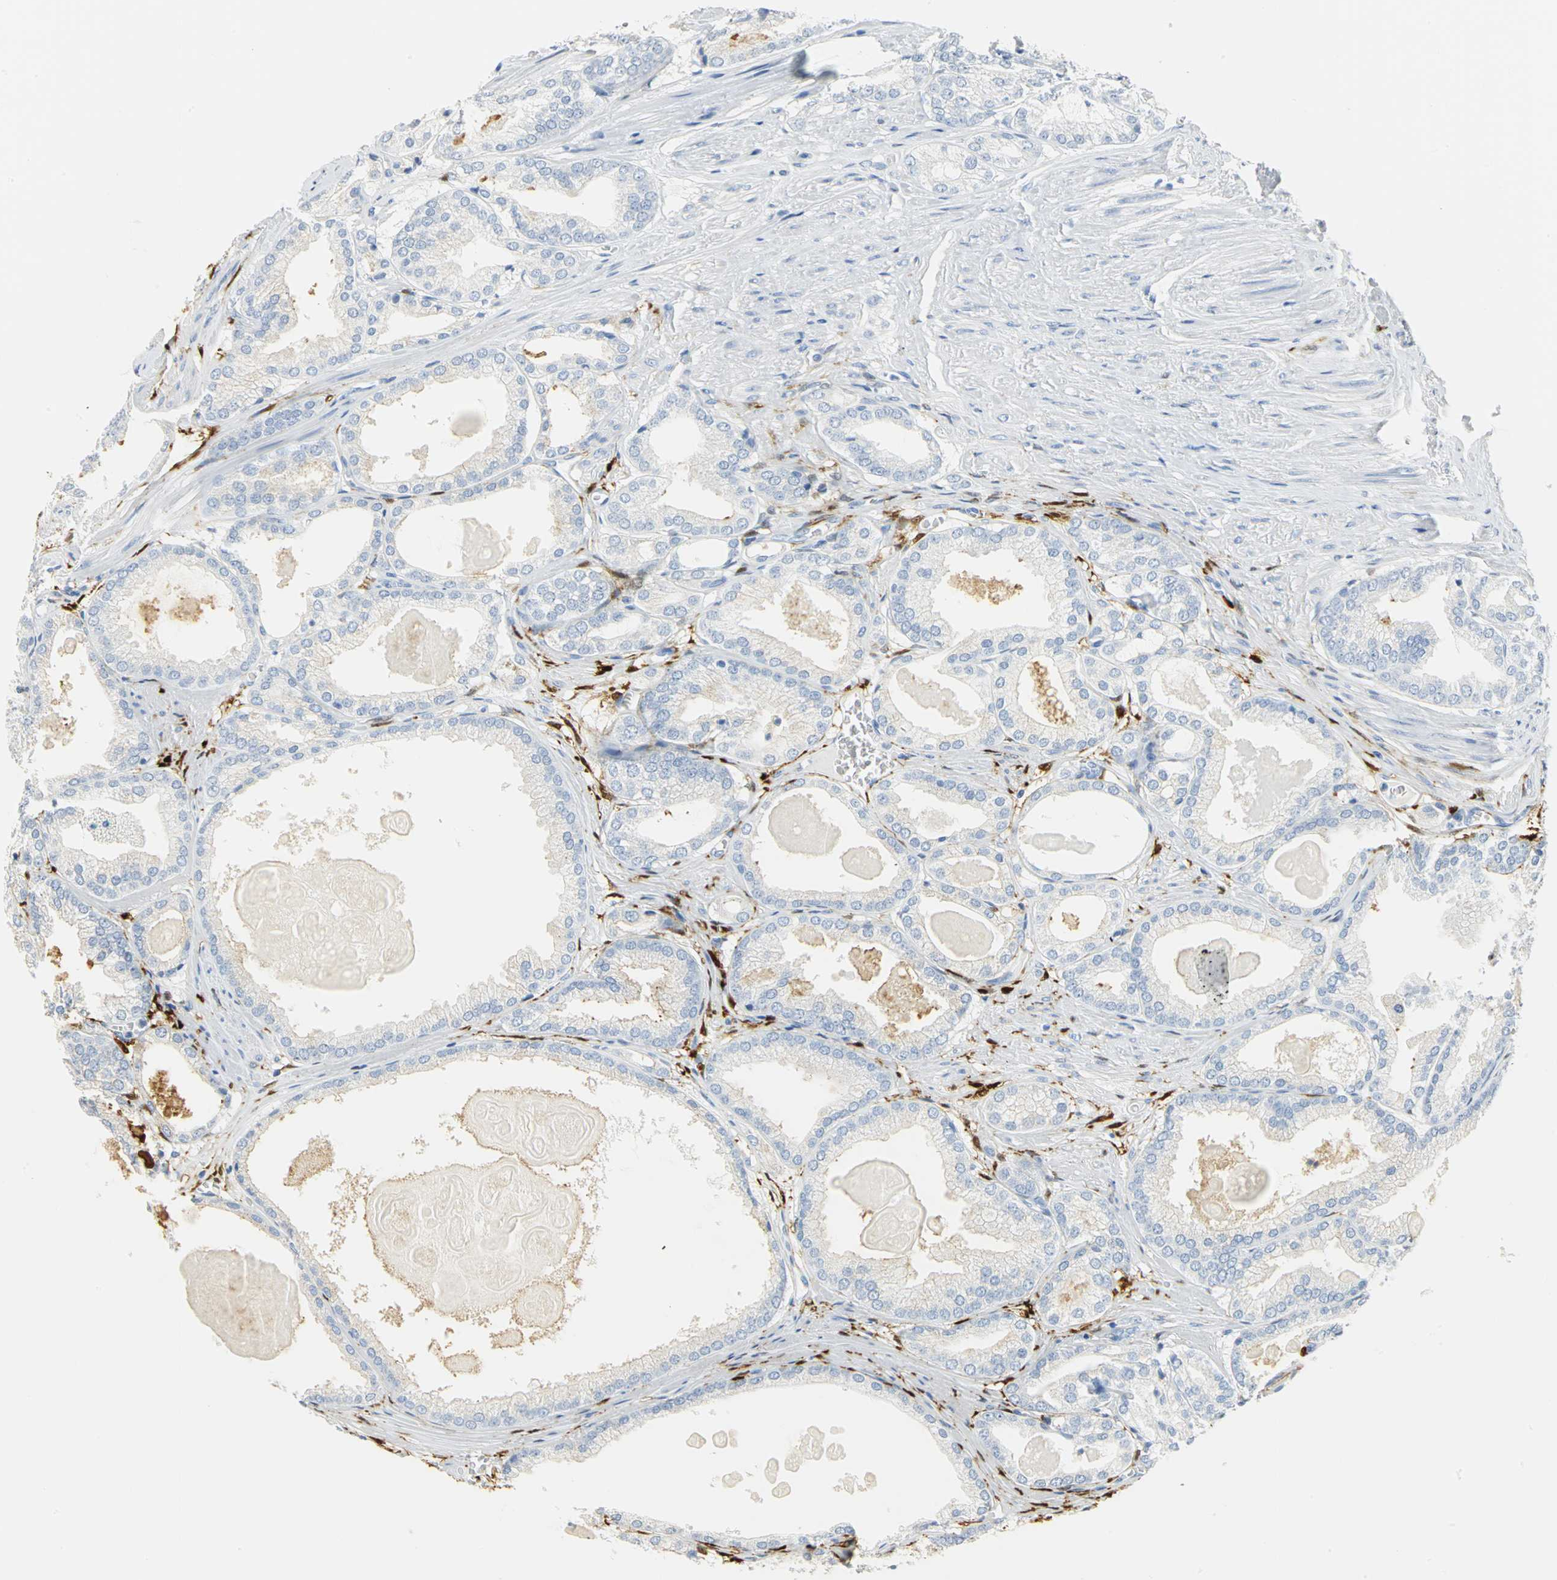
{"staining": {"intensity": "weak", "quantity": "<25%", "location": "cytoplasmic/membranous"}, "tissue": "prostate cancer", "cell_type": "Tumor cells", "image_type": "cancer", "snomed": [{"axis": "morphology", "description": "Adenocarcinoma, High grade"}, {"axis": "topography", "description": "Prostate"}], "caption": "High magnification brightfield microscopy of prostate cancer stained with DAB (brown) and counterstained with hematoxylin (blue): tumor cells show no significant expression. The staining is performed using DAB brown chromogen with nuclei counter-stained in using hematoxylin.", "gene": "CA3", "patient": {"sex": "male", "age": 61}}